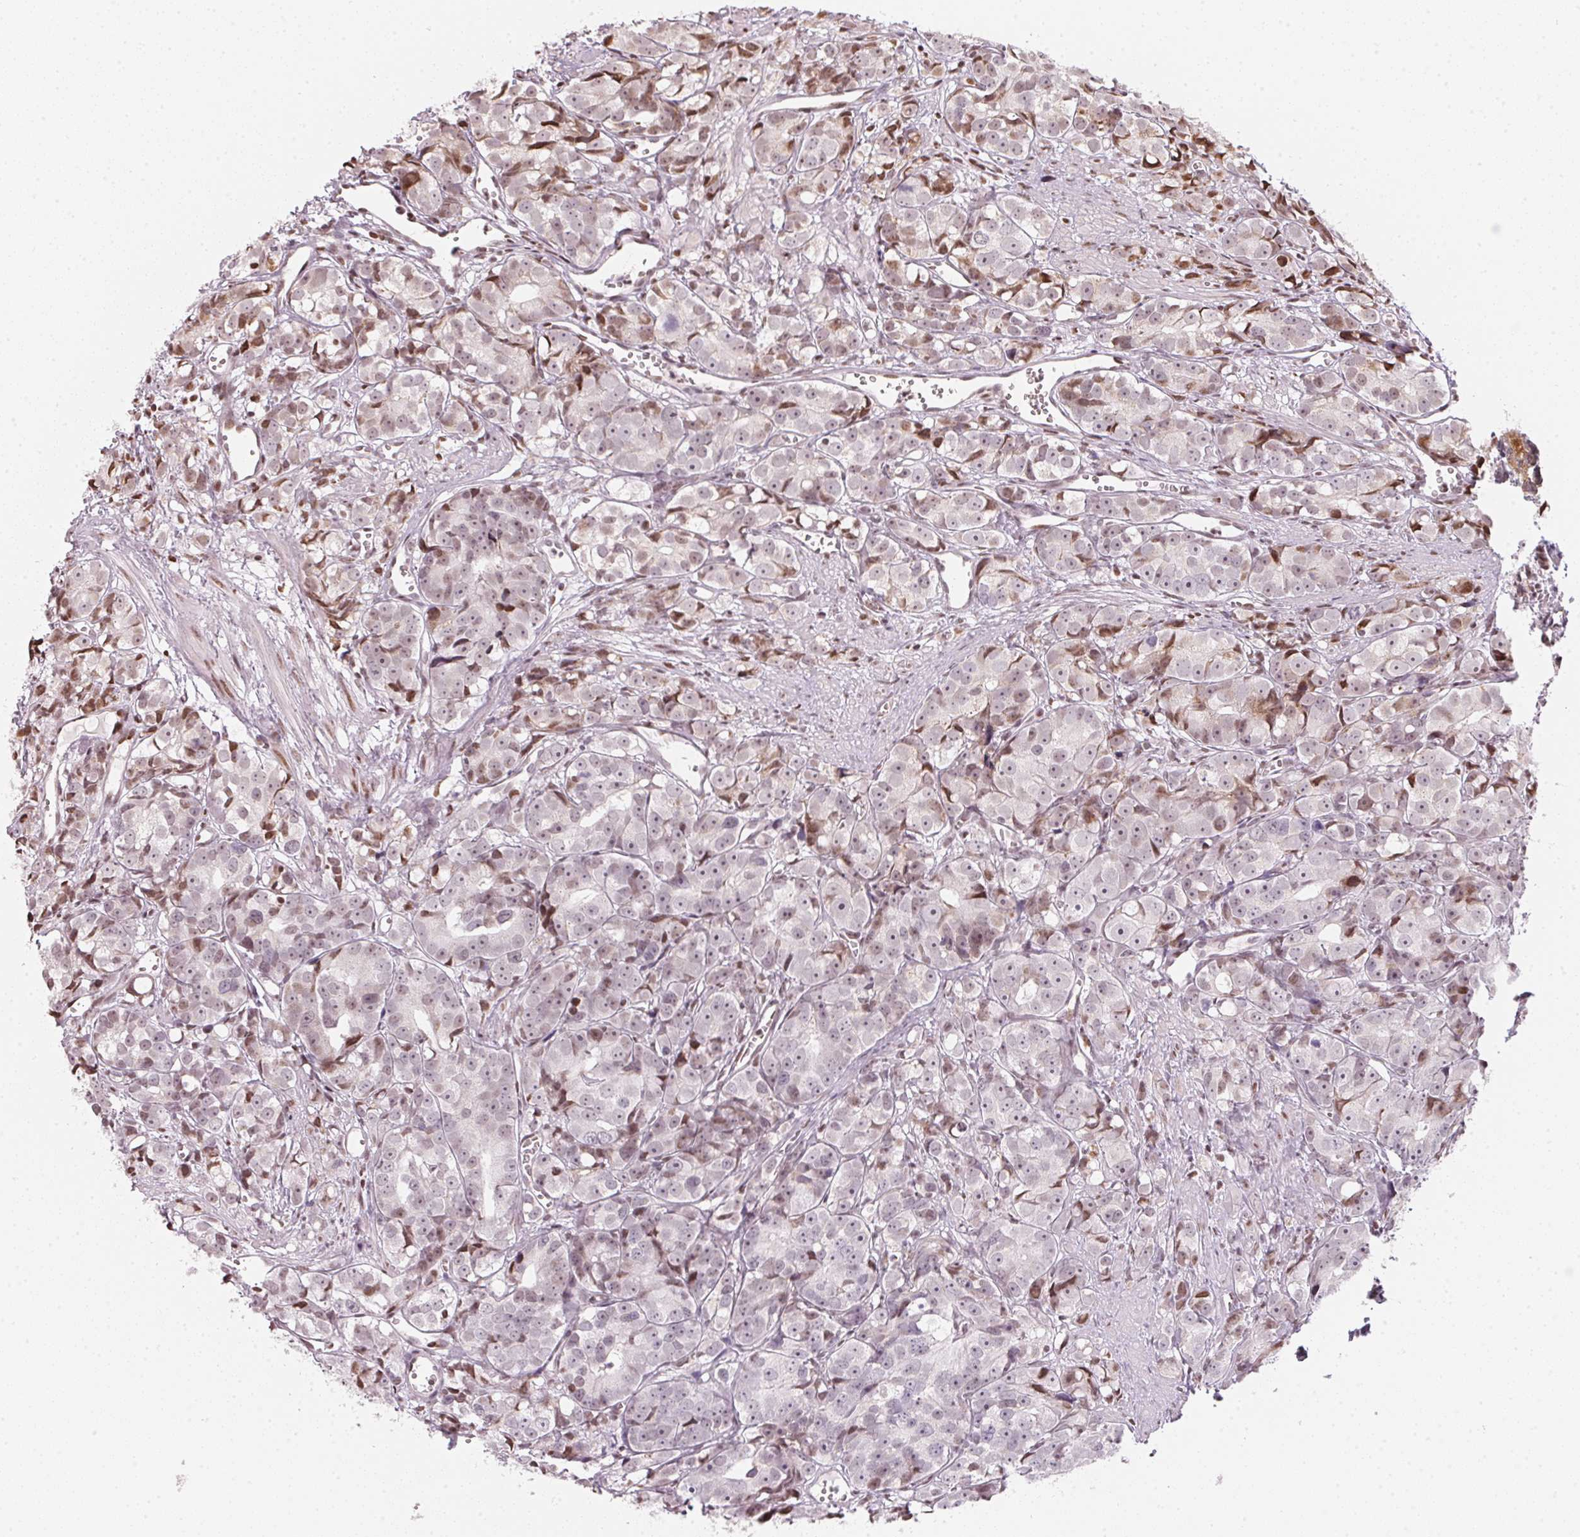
{"staining": {"intensity": "weak", "quantity": "25%-75%", "location": "nuclear"}, "tissue": "prostate cancer", "cell_type": "Tumor cells", "image_type": "cancer", "snomed": [{"axis": "morphology", "description": "Adenocarcinoma, High grade"}, {"axis": "topography", "description": "Prostate"}], "caption": "Weak nuclear protein staining is appreciated in about 25%-75% of tumor cells in prostate cancer (high-grade adenocarcinoma).", "gene": "KAT6A", "patient": {"sex": "male", "age": 77}}